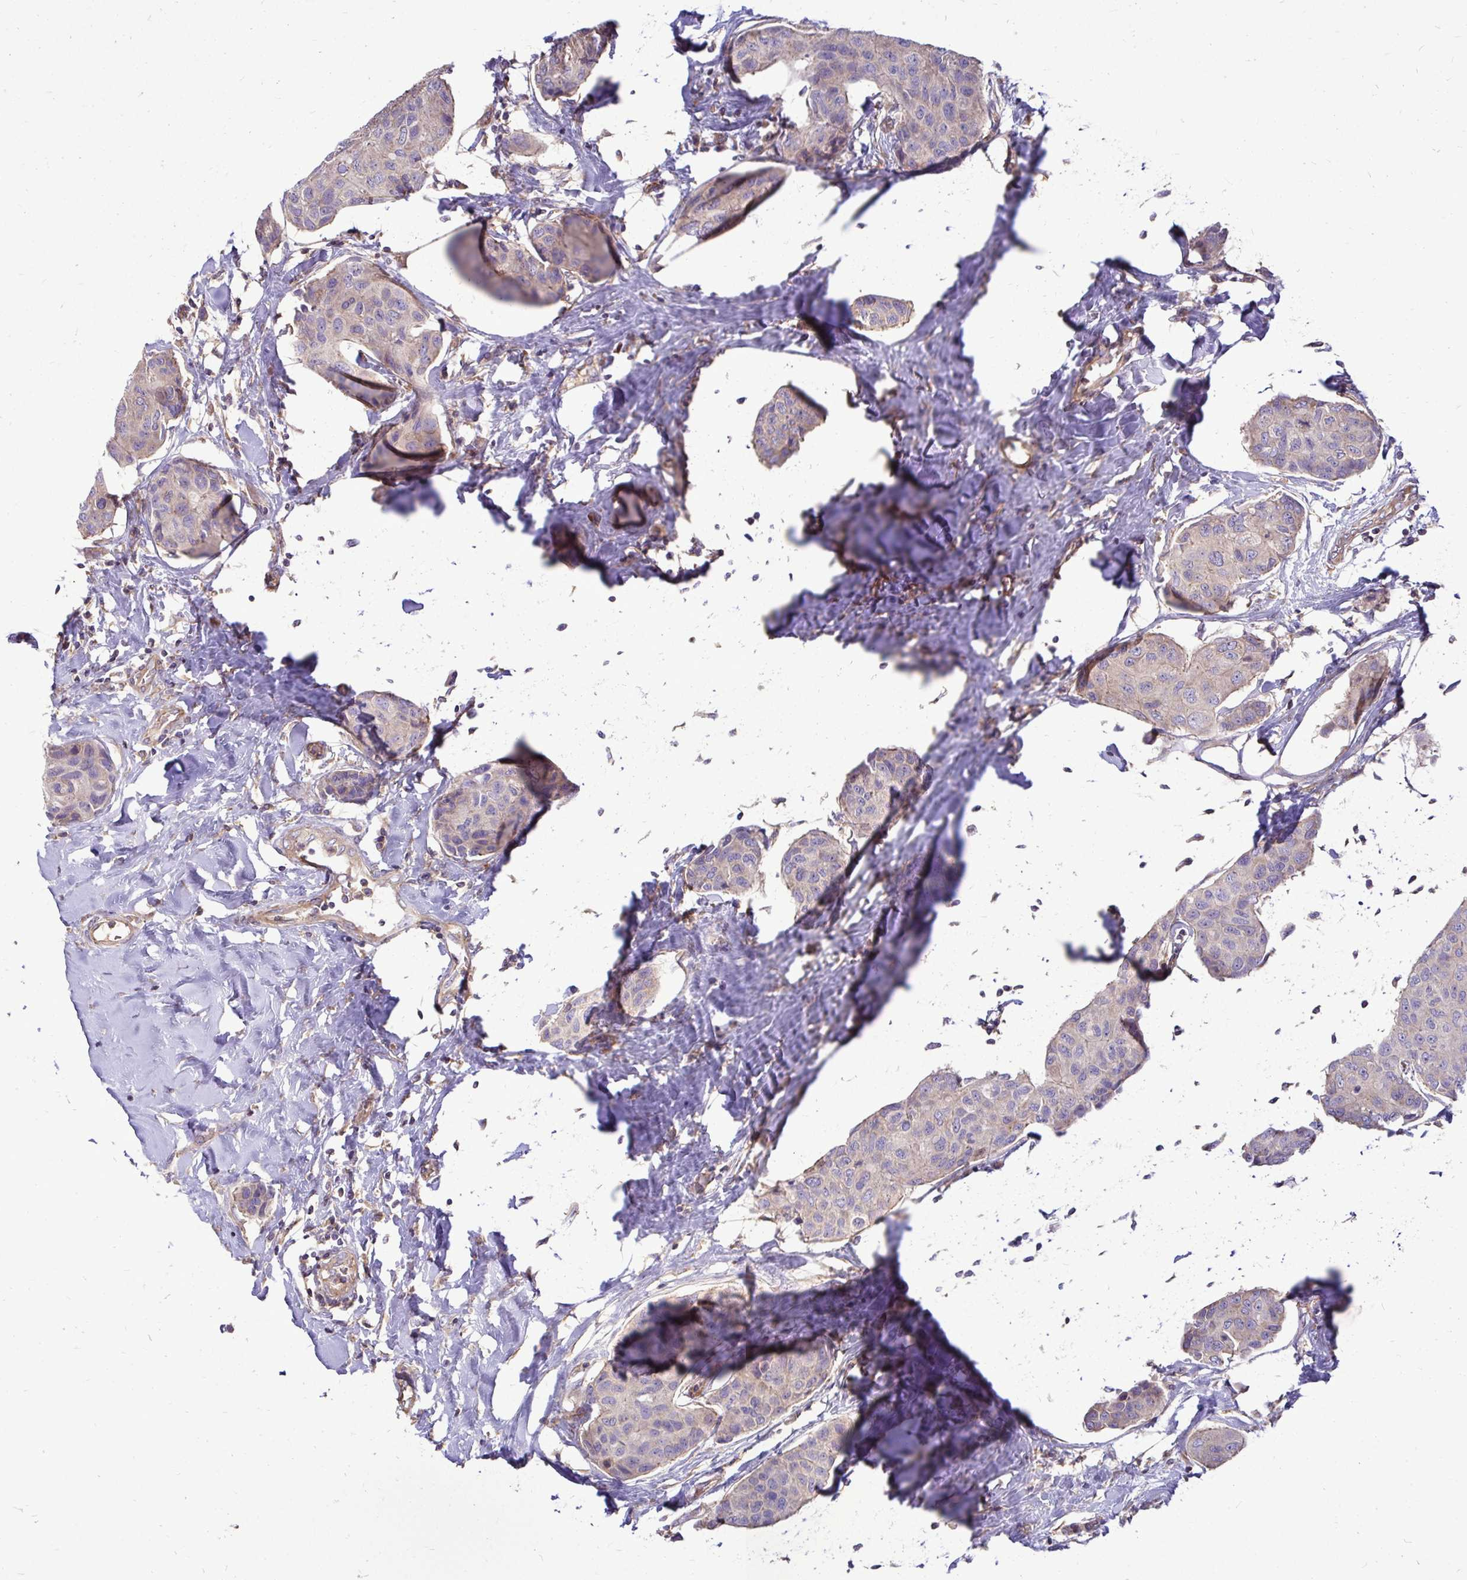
{"staining": {"intensity": "weak", "quantity": "<25%", "location": "cytoplasmic/membranous"}, "tissue": "breast cancer", "cell_type": "Tumor cells", "image_type": "cancer", "snomed": [{"axis": "morphology", "description": "Duct carcinoma"}, {"axis": "topography", "description": "Breast"}], "caption": "Immunohistochemical staining of human intraductal carcinoma (breast) displays no significant expression in tumor cells. (Brightfield microscopy of DAB (3,3'-diaminobenzidine) immunohistochemistry (IHC) at high magnification).", "gene": "FMR1", "patient": {"sex": "female", "age": 80}}